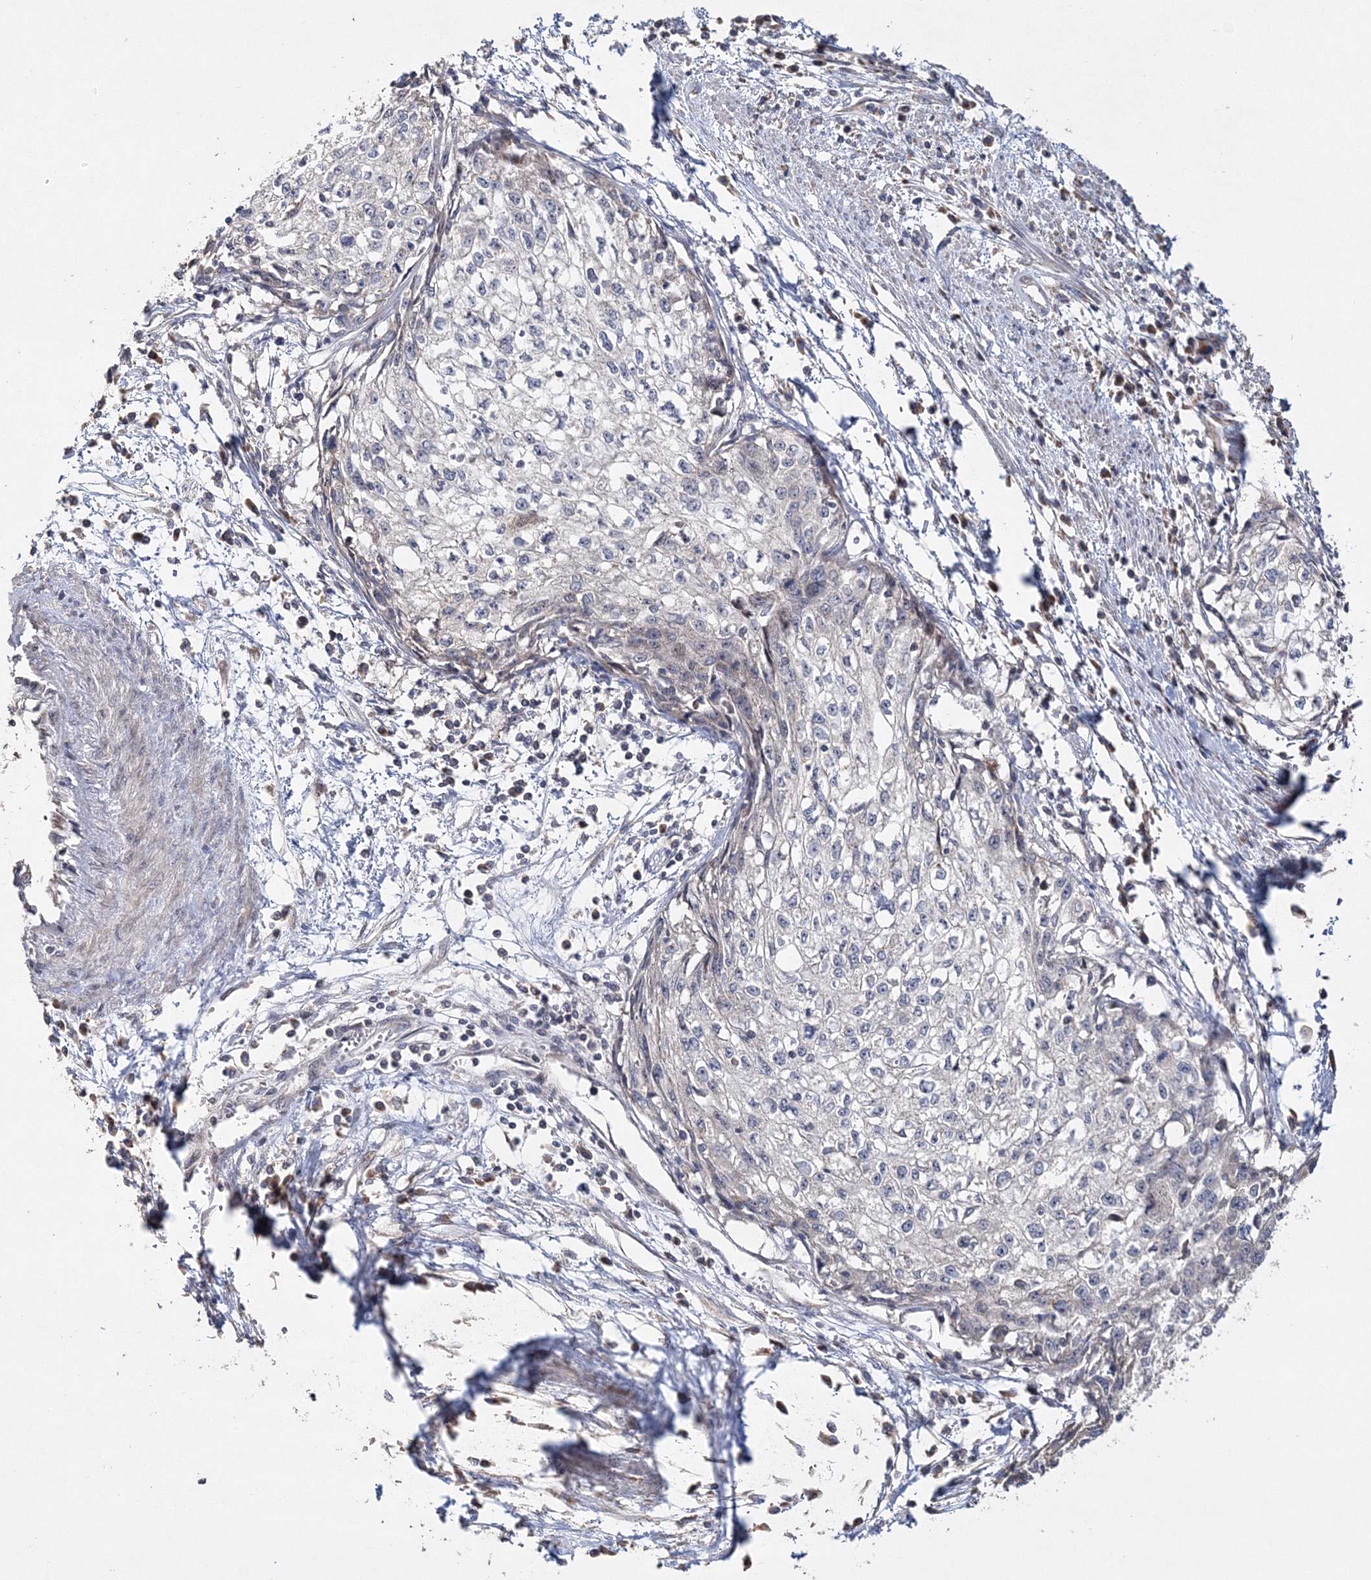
{"staining": {"intensity": "negative", "quantity": "none", "location": "none"}, "tissue": "cervical cancer", "cell_type": "Tumor cells", "image_type": "cancer", "snomed": [{"axis": "morphology", "description": "Squamous cell carcinoma, NOS"}, {"axis": "topography", "description": "Cervix"}], "caption": "DAB (3,3'-diaminobenzidine) immunohistochemical staining of human squamous cell carcinoma (cervical) shows no significant positivity in tumor cells.", "gene": "GJB5", "patient": {"sex": "female", "age": 57}}